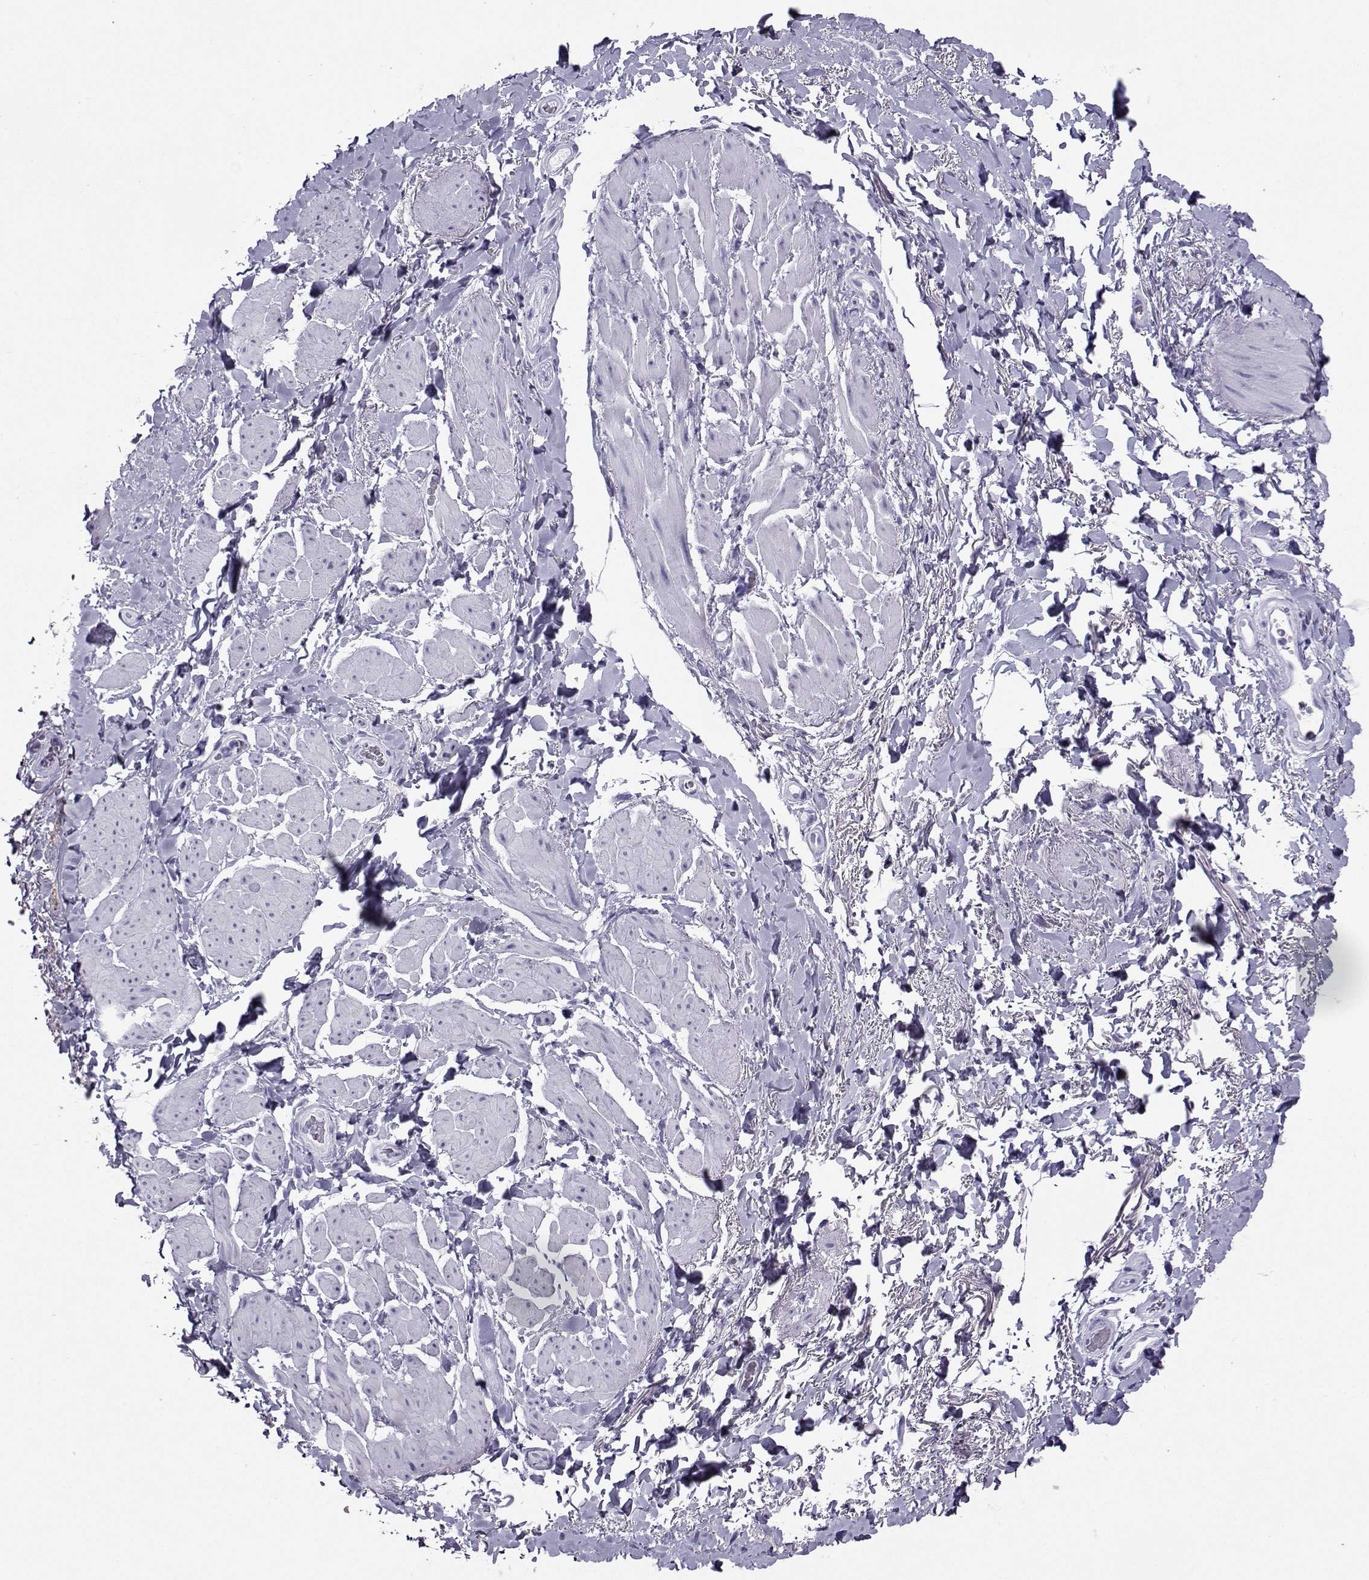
{"staining": {"intensity": "negative", "quantity": "none", "location": "none"}, "tissue": "adipose tissue", "cell_type": "Adipocytes", "image_type": "normal", "snomed": [{"axis": "morphology", "description": "Normal tissue, NOS"}, {"axis": "topography", "description": "Anal"}, {"axis": "topography", "description": "Peripheral nerve tissue"}], "caption": "Normal adipose tissue was stained to show a protein in brown. There is no significant expression in adipocytes.", "gene": "CRYBB1", "patient": {"sex": "male", "age": 53}}